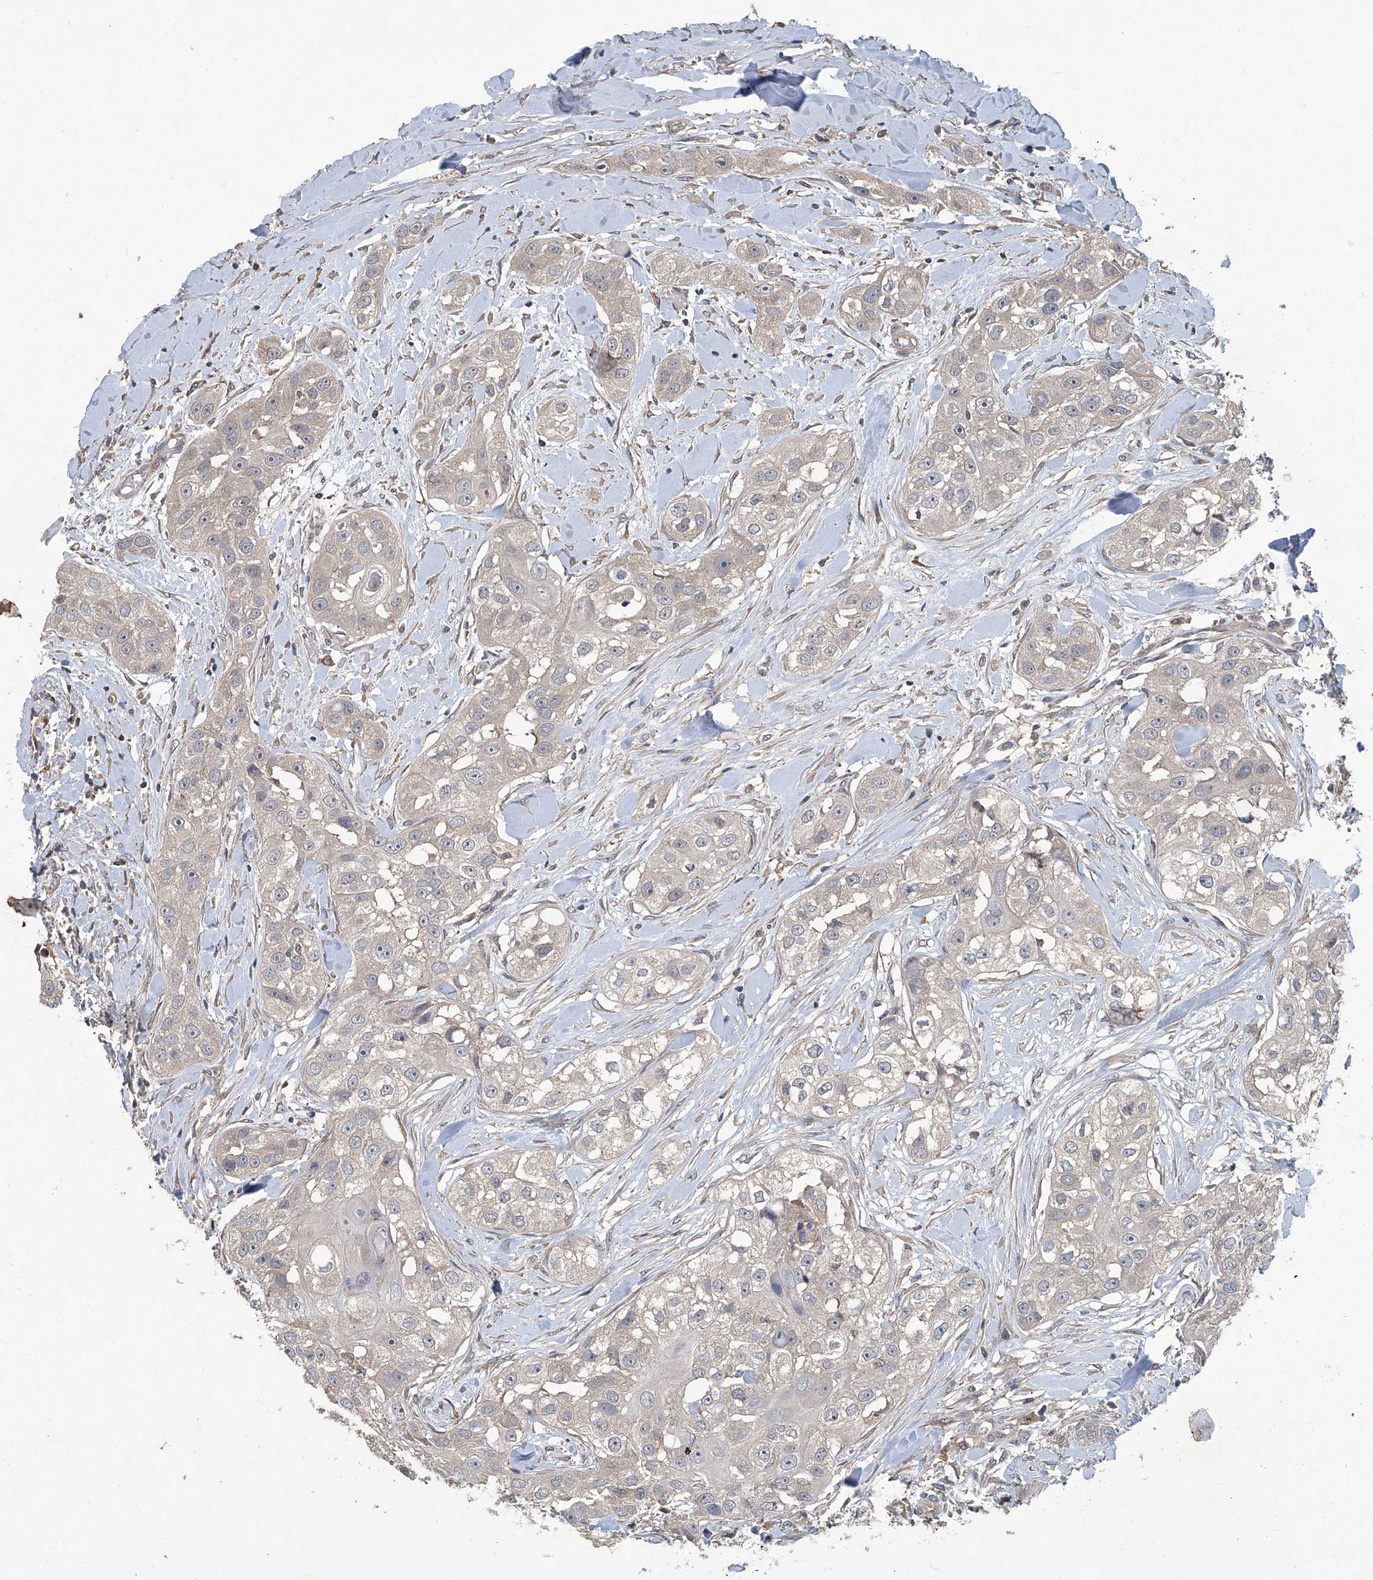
{"staining": {"intensity": "negative", "quantity": "none", "location": "none"}, "tissue": "head and neck cancer", "cell_type": "Tumor cells", "image_type": "cancer", "snomed": [{"axis": "morphology", "description": "Normal tissue, NOS"}, {"axis": "morphology", "description": "Squamous cell carcinoma, NOS"}, {"axis": "topography", "description": "Skeletal muscle"}, {"axis": "topography", "description": "Head-Neck"}], "caption": "Tumor cells are negative for brown protein staining in head and neck cancer. (Stains: DAB immunohistochemistry (IHC) with hematoxylin counter stain, Microscopy: brightfield microscopy at high magnification).", "gene": "ANKRD34A", "patient": {"sex": "male", "age": 51}}